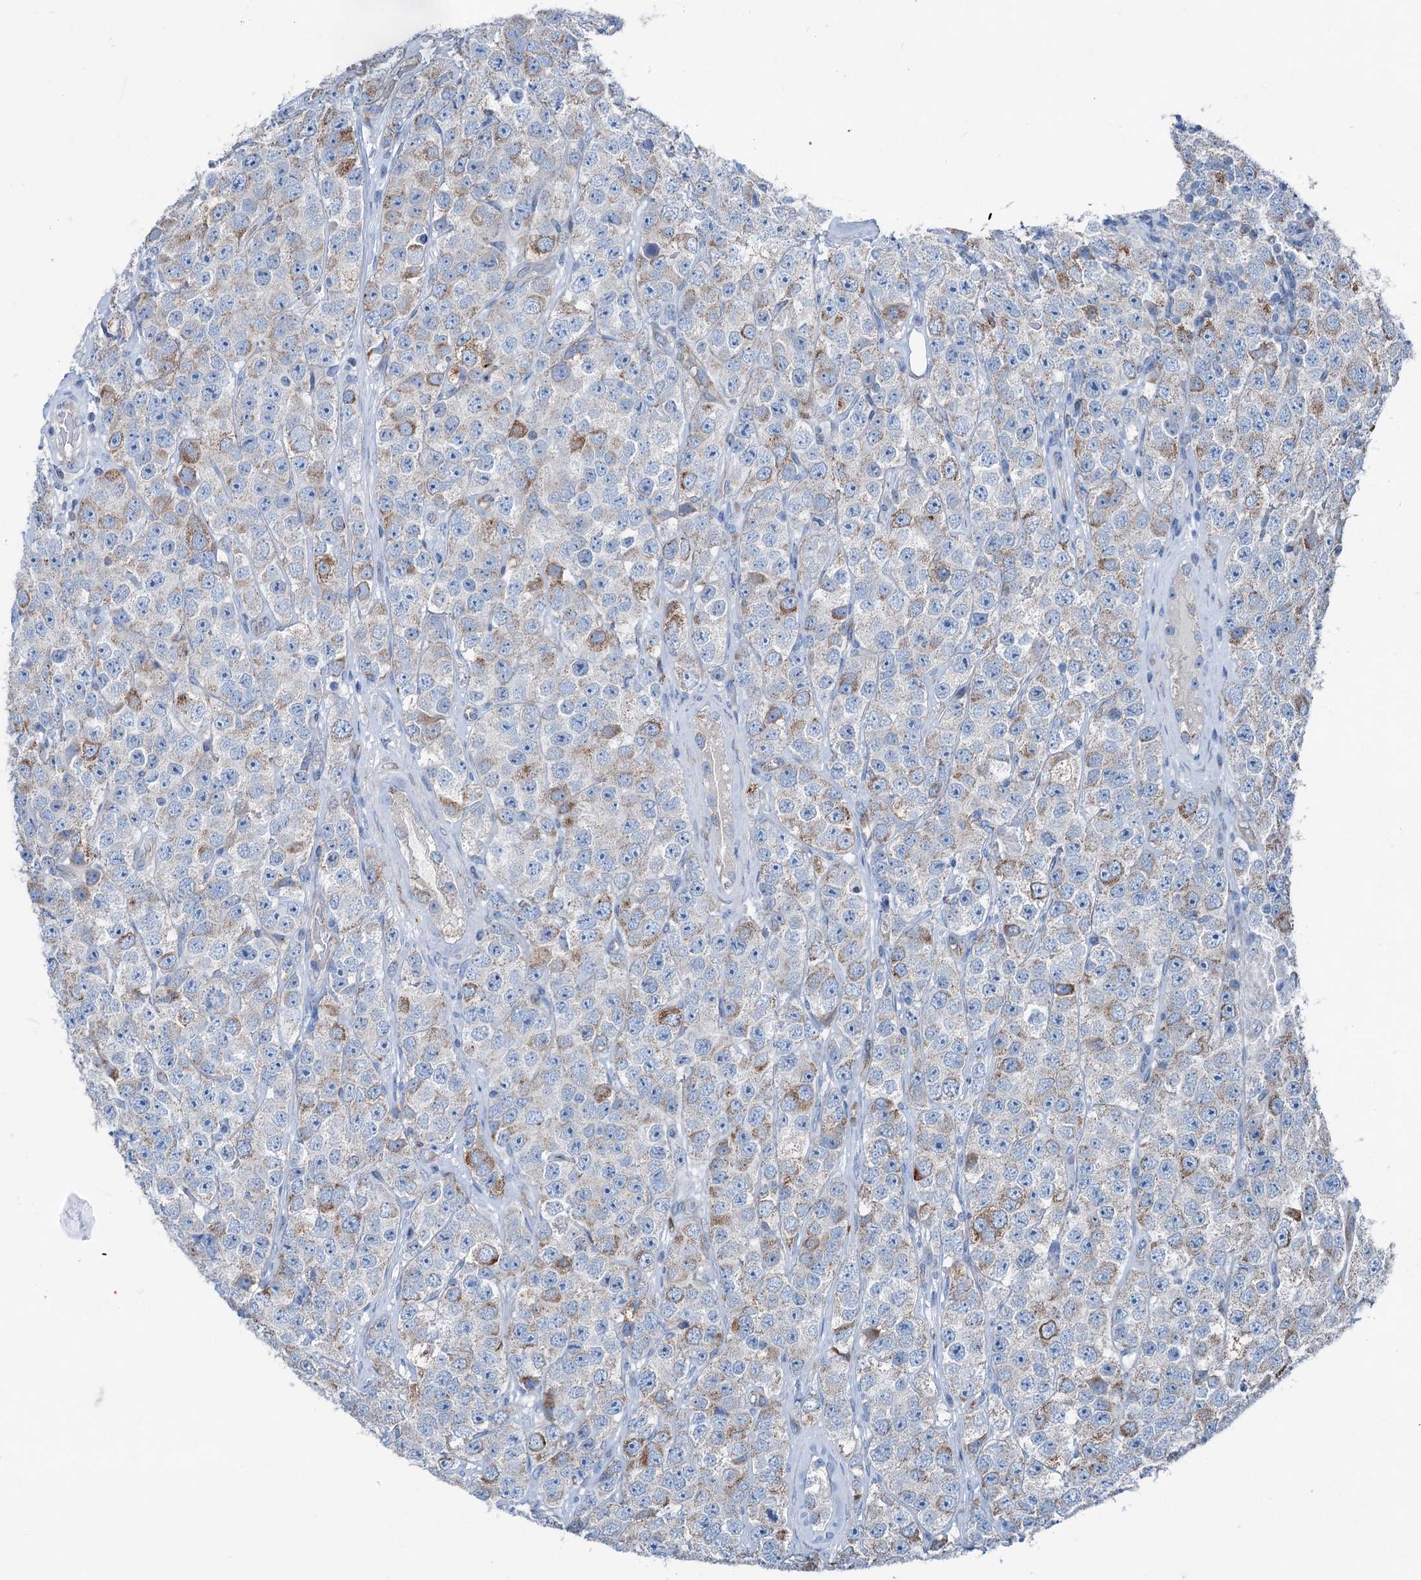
{"staining": {"intensity": "weak", "quantity": "<25%", "location": "cytoplasmic/membranous"}, "tissue": "testis cancer", "cell_type": "Tumor cells", "image_type": "cancer", "snomed": [{"axis": "morphology", "description": "Seminoma, NOS"}, {"axis": "topography", "description": "Testis"}], "caption": "This image is of testis cancer (seminoma) stained with immunohistochemistry to label a protein in brown with the nuclei are counter-stained blue. There is no staining in tumor cells. (DAB (3,3'-diaminobenzidine) IHC with hematoxylin counter stain).", "gene": "CALCOCO1", "patient": {"sex": "male", "age": 28}}